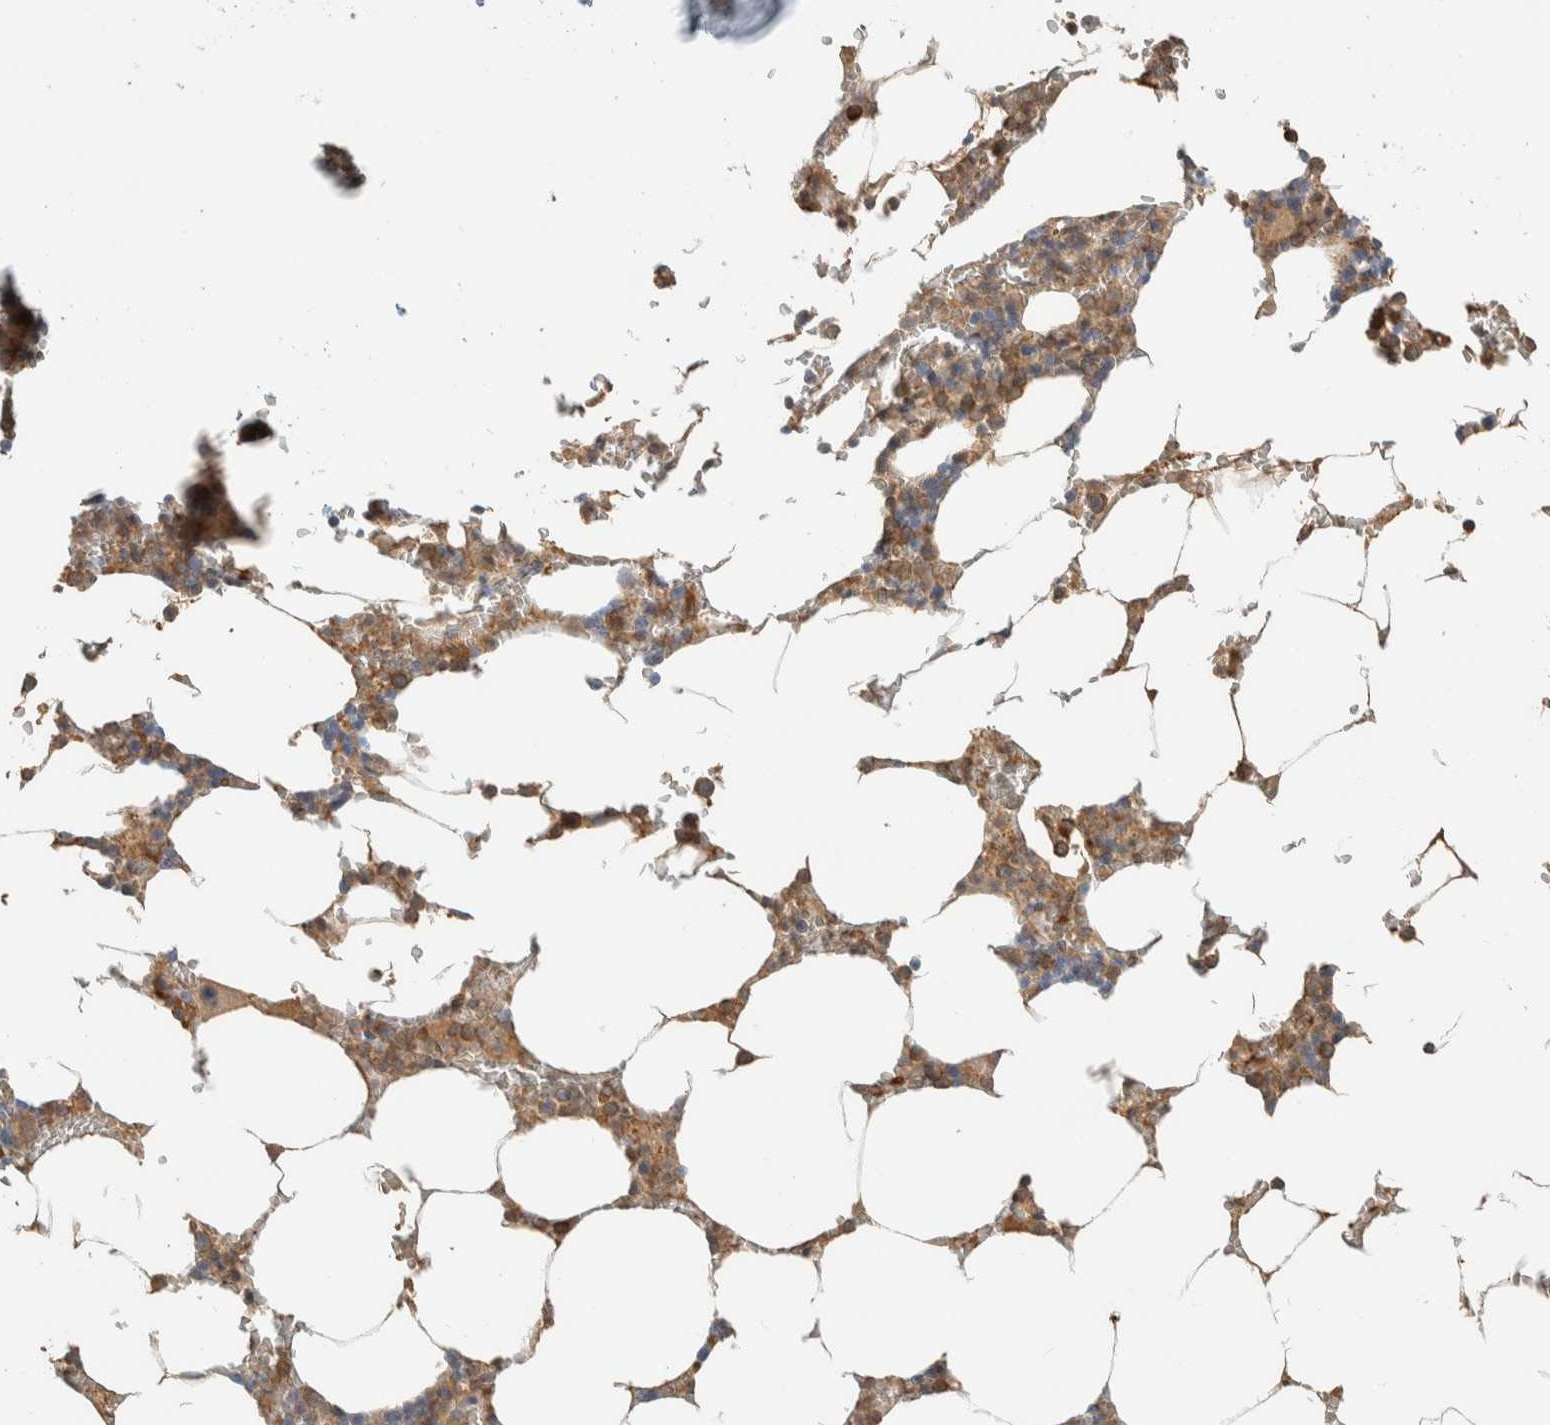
{"staining": {"intensity": "moderate", "quantity": ">75%", "location": "cytoplasmic/membranous"}, "tissue": "bone marrow", "cell_type": "Hematopoietic cells", "image_type": "normal", "snomed": [{"axis": "morphology", "description": "Normal tissue, NOS"}, {"axis": "topography", "description": "Bone marrow"}], "caption": "This histopathology image demonstrates immunohistochemistry (IHC) staining of normal bone marrow, with medium moderate cytoplasmic/membranous expression in about >75% of hematopoietic cells.", "gene": "RAB11FIP1", "patient": {"sex": "male", "age": 70}}